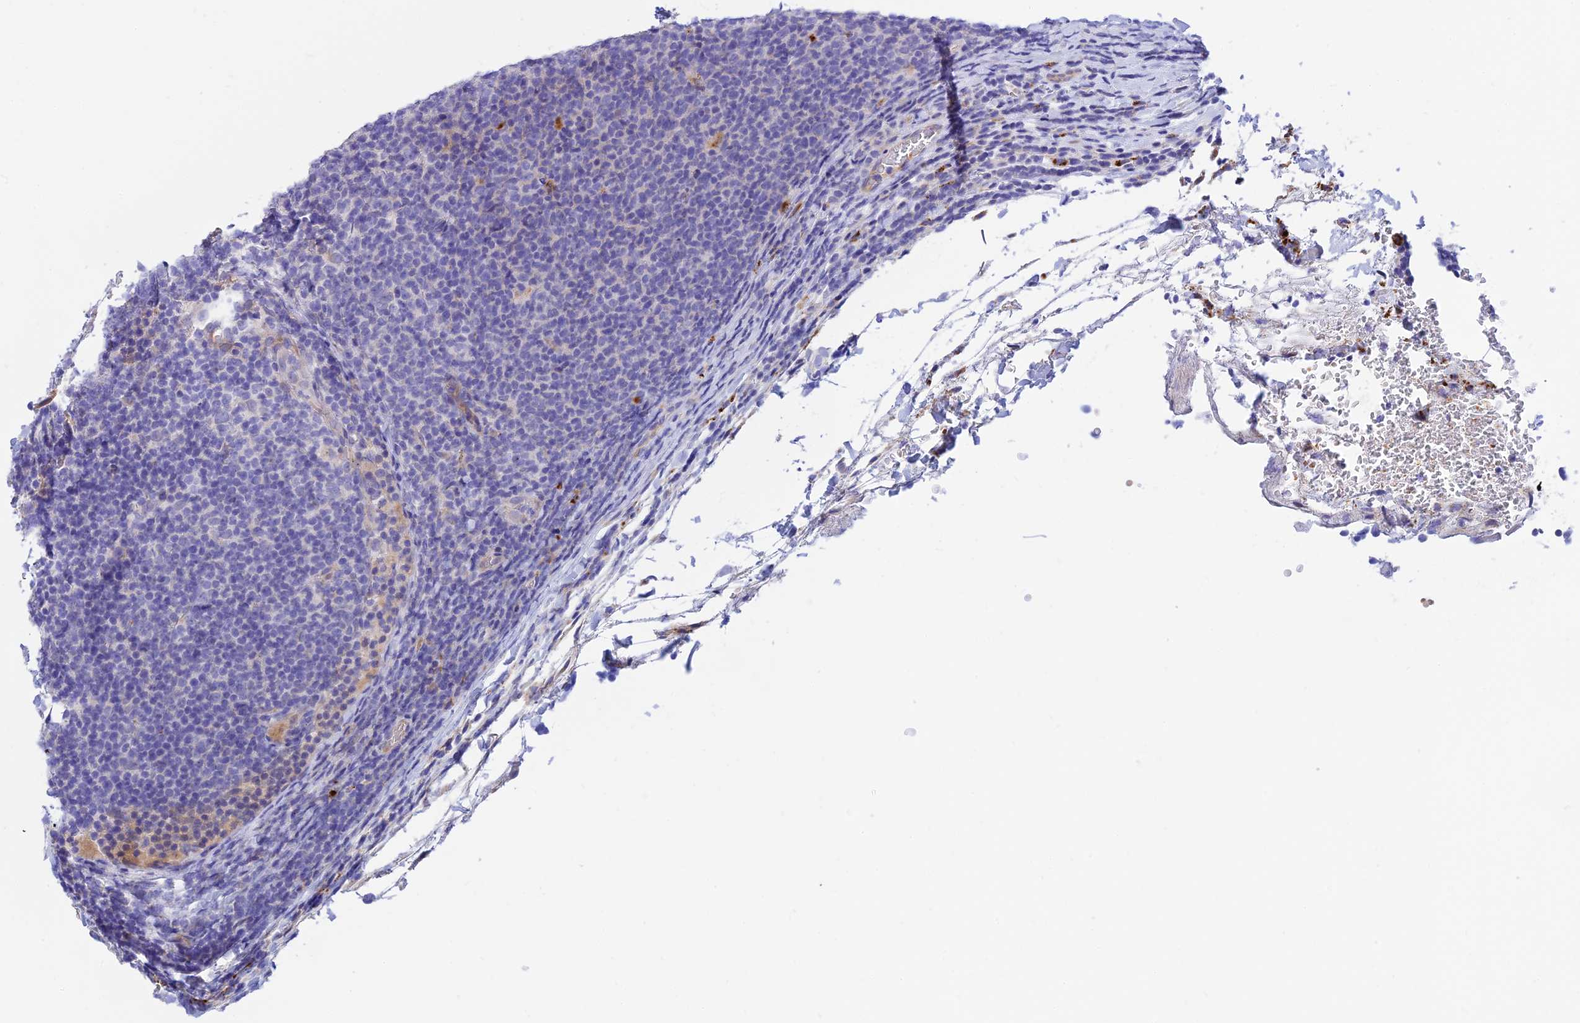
{"staining": {"intensity": "negative", "quantity": "none", "location": "none"}, "tissue": "lymphoma", "cell_type": "Tumor cells", "image_type": "cancer", "snomed": [{"axis": "morphology", "description": "Malignant lymphoma, non-Hodgkin's type, Low grade"}, {"axis": "topography", "description": "Lymph node"}], "caption": "DAB immunohistochemical staining of low-grade malignant lymphoma, non-Hodgkin's type shows no significant positivity in tumor cells.", "gene": "CCDC157", "patient": {"sex": "male", "age": 66}}